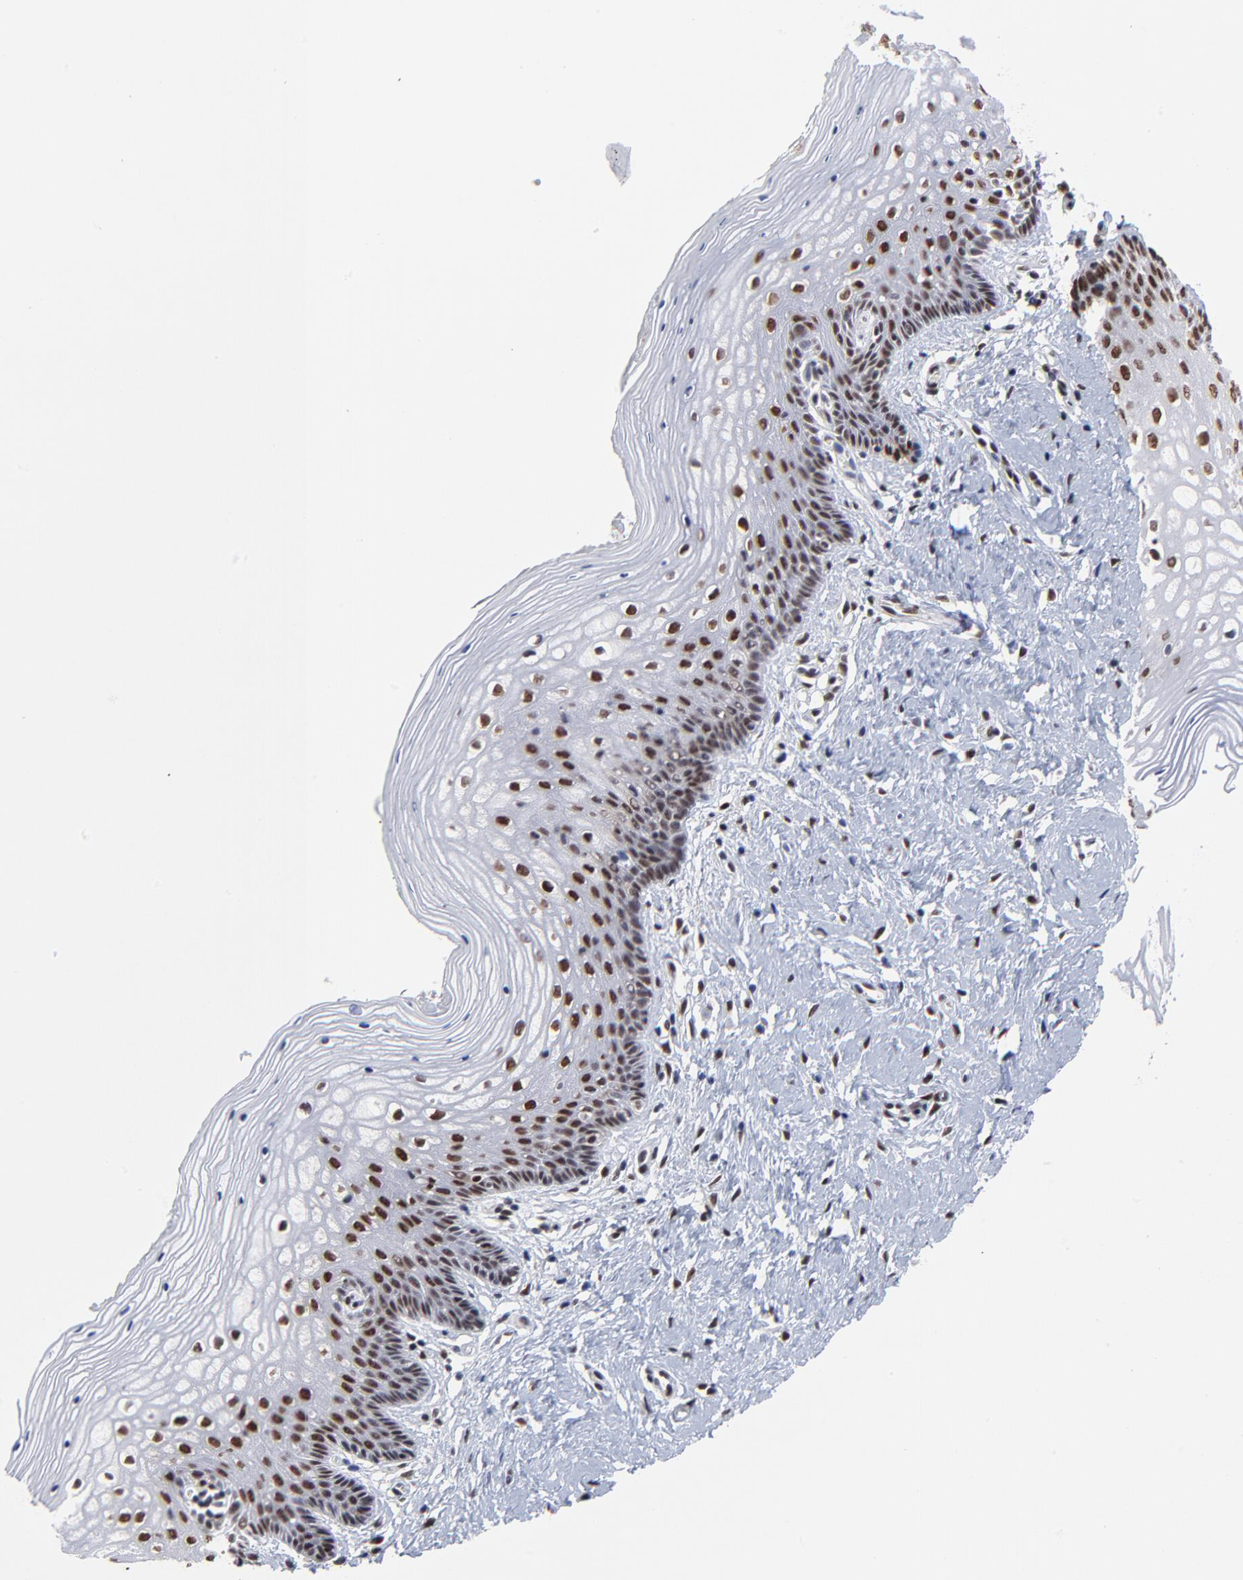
{"staining": {"intensity": "strong", "quantity": "25%-75%", "location": "nuclear"}, "tissue": "vagina", "cell_type": "Squamous epithelial cells", "image_type": "normal", "snomed": [{"axis": "morphology", "description": "Normal tissue, NOS"}, {"axis": "topography", "description": "Vagina"}], "caption": "A brown stain highlights strong nuclear positivity of a protein in squamous epithelial cells of benign human vagina.", "gene": "ZMYM3", "patient": {"sex": "female", "age": 46}}